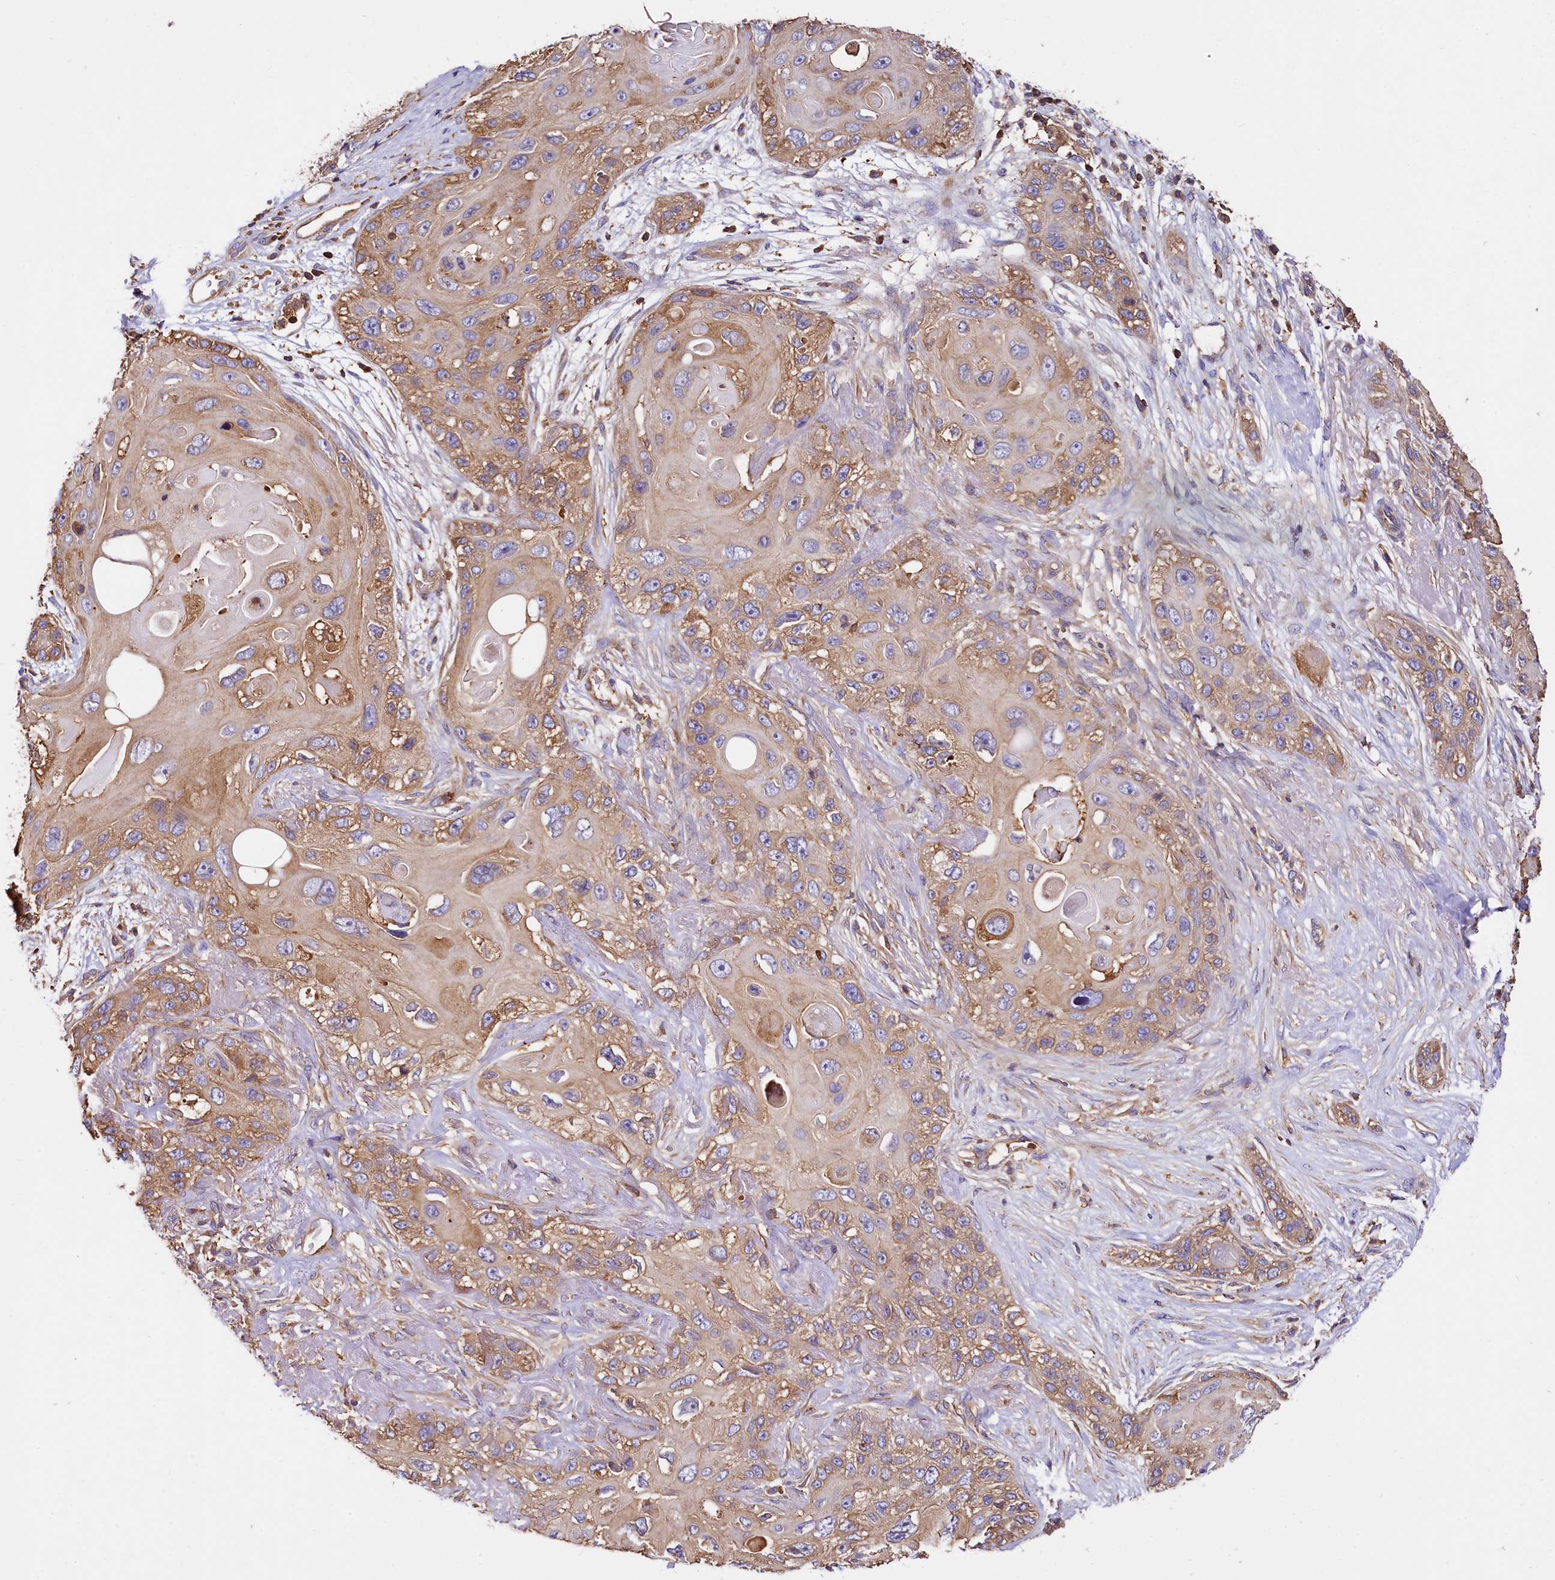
{"staining": {"intensity": "moderate", "quantity": ">75%", "location": "cytoplasmic/membranous"}, "tissue": "skin cancer", "cell_type": "Tumor cells", "image_type": "cancer", "snomed": [{"axis": "morphology", "description": "Normal tissue, NOS"}, {"axis": "morphology", "description": "Squamous cell carcinoma, NOS"}, {"axis": "topography", "description": "Skin"}], "caption": "Squamous cell carcinoma (skin) stained with immunohistochemistry displays moderate cytoplasmic/membranous expression in about >75% of tumor cells.", "gene": "RARS2", "patient": {"sex": "male", "age": 72}}